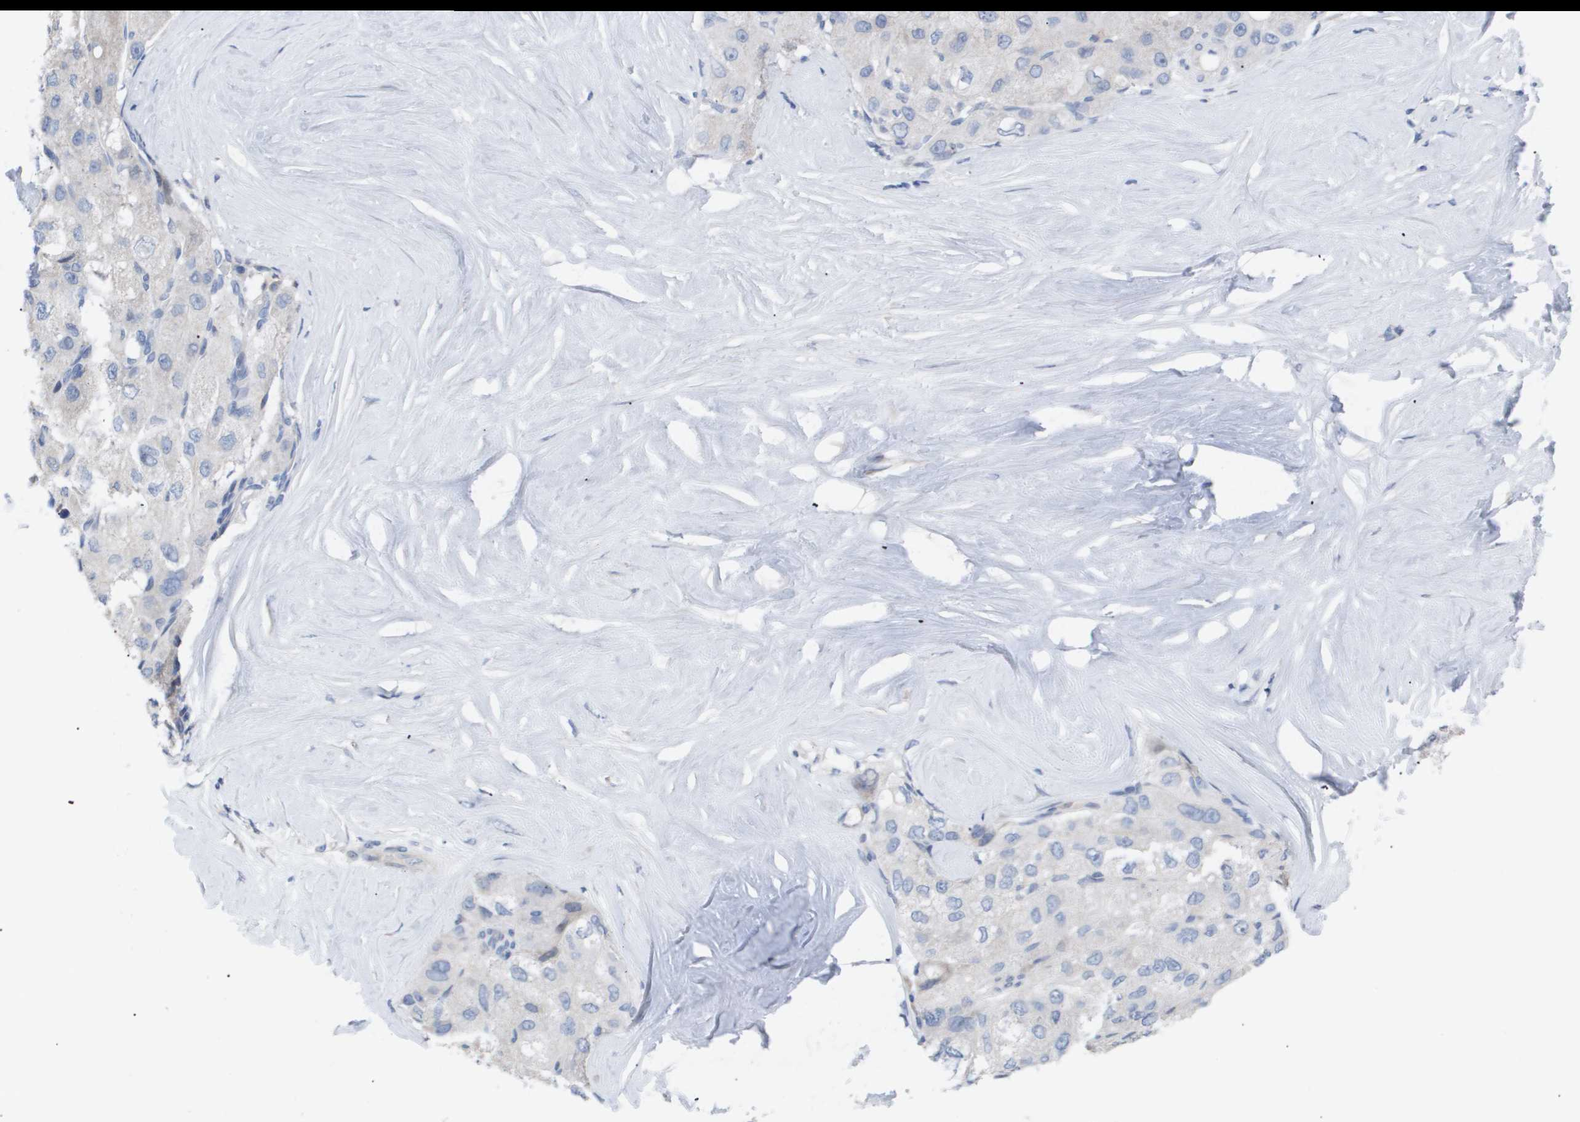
{"staining": {"intensity": "negative", "quantity": "none", "location": "none"}, "tissue": "liver cancer", "cell_type": "Tumor cells", "image_type": "cancer", "snomed": [{"axis": "morphology", "description": "Carcinoma, Hepatocellular, NOS"}, {"axis": "topography", "description": "Liver"}], "caption": "This is a photomicrograph of immunohistochemistry staining of liver hepatocellular carcinoma, which shows no positivity in tumor cells. Nuclei are stained in blue.", "gene": "CAV3", "patient": {"sex": "male", "age": 80}}